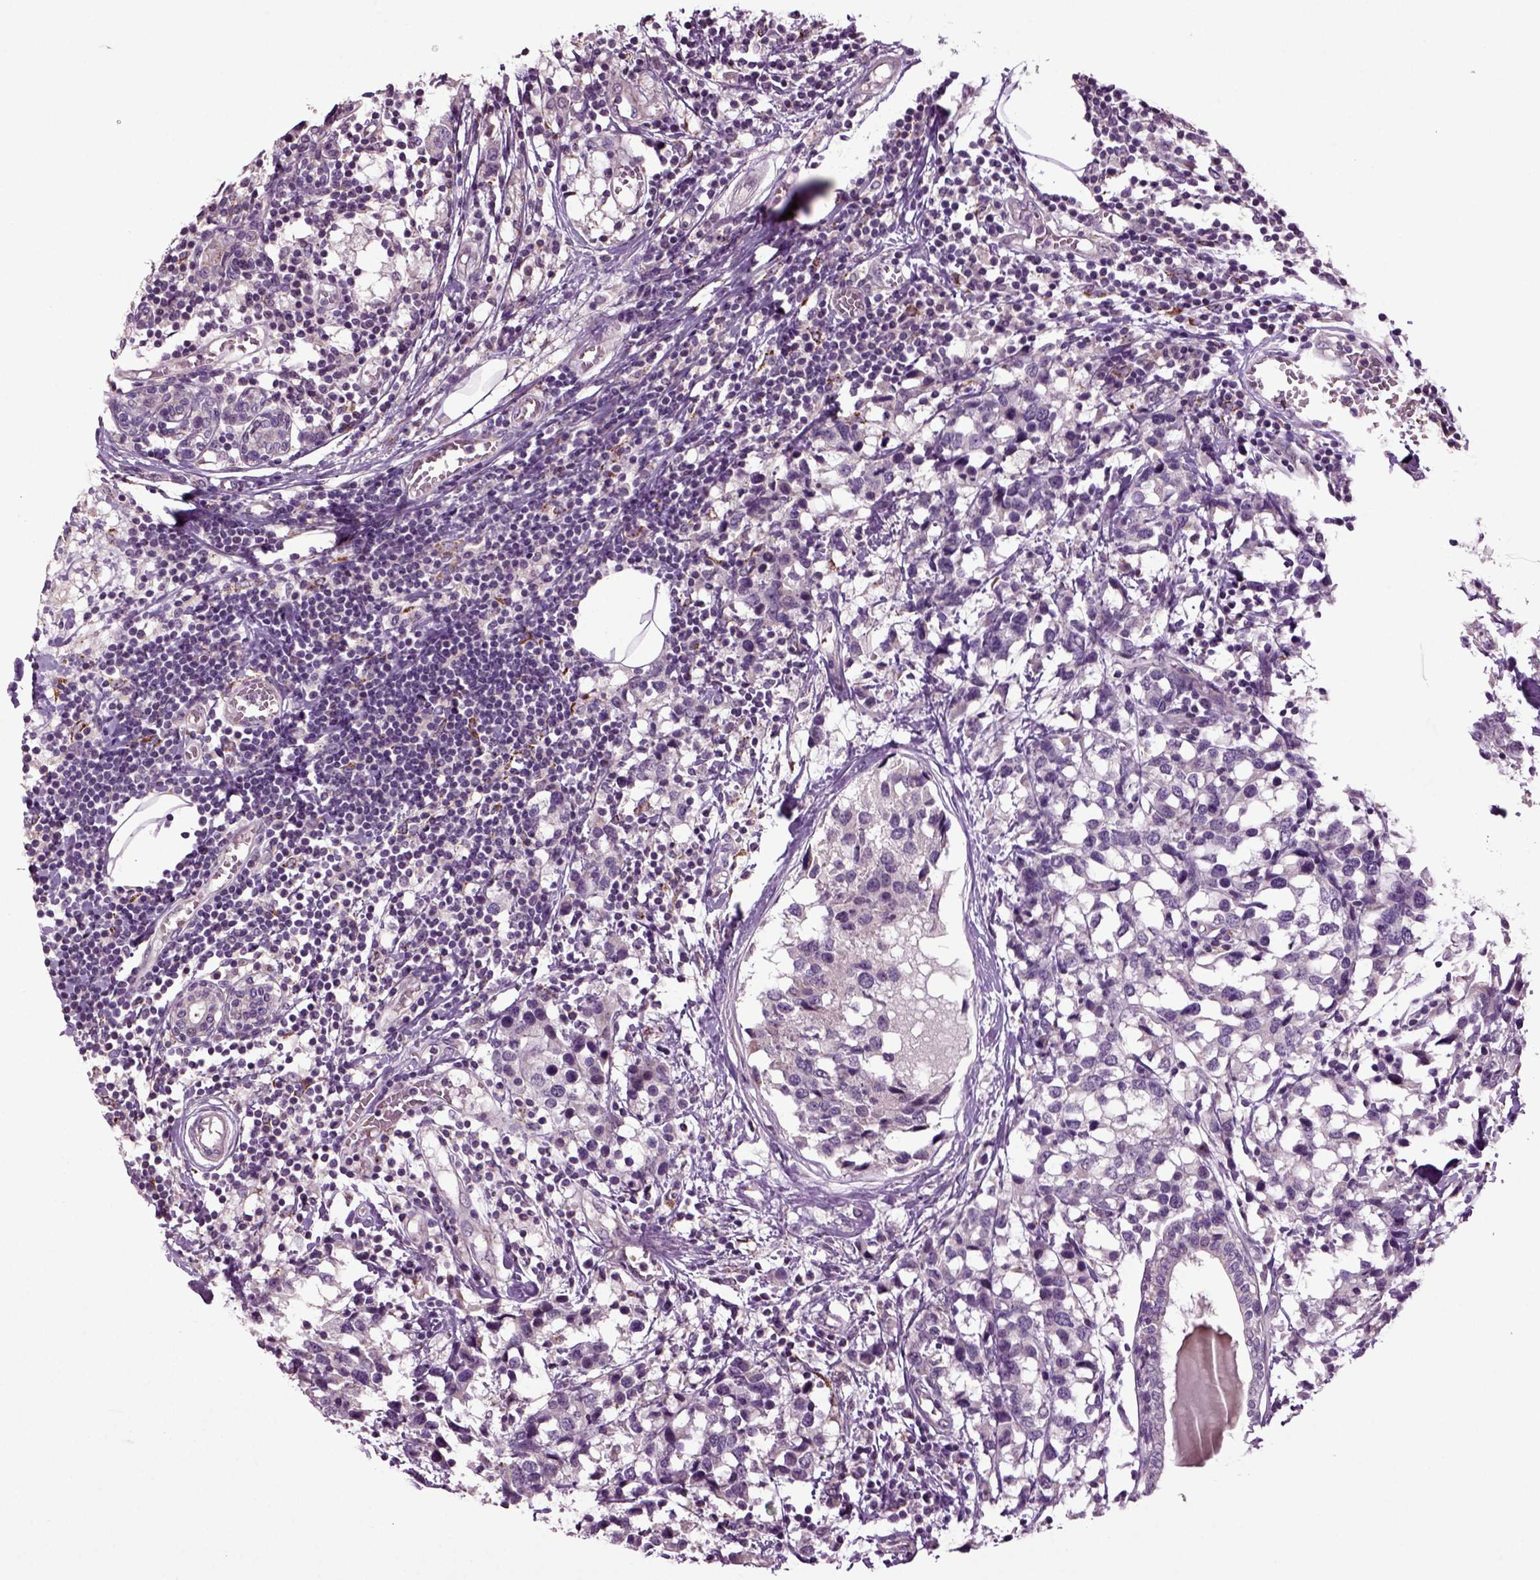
{"staining": {"intensity": "negative", "quantity": "none", "location": "none"}, "tissue": "breast cancer", "cell_type": "Tumor cells", "image_type": "cancer", "snomed": [{"axis": "morphology", "description": "Lobular carcinoma"}, {"axis": "topography", "description": "Breast"}], "caption": "Protein analysis of breast cancer (lobular carcinoma) displays no significant expression in tumor cells. Nuclei are stained in blue.", "gene": "SLC17A6", "patient": {"sex": "female", "age": 59}}